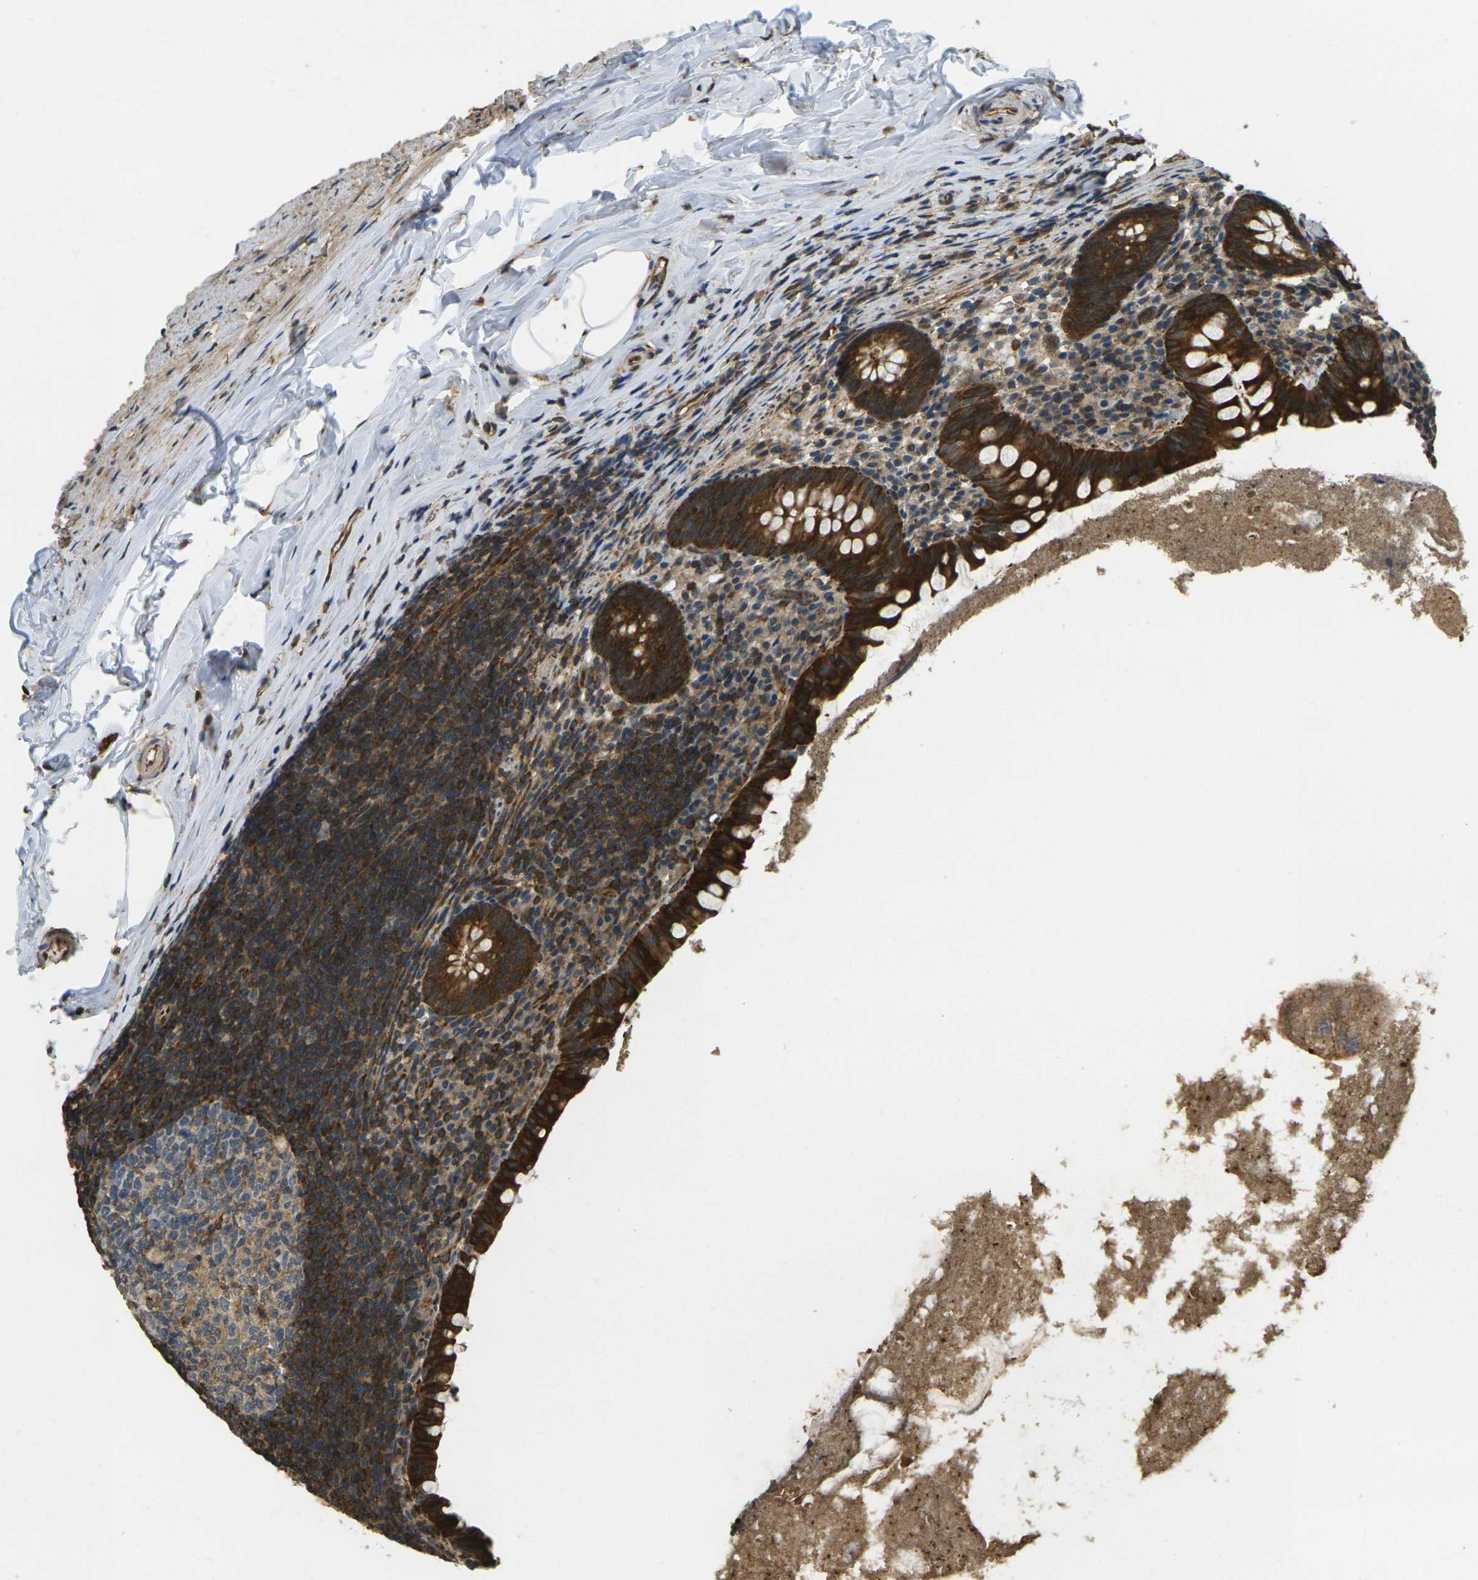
{"staining": {"intensity": "strong", "quantity": ">75%", "location": "cytoplasmic/membranous"}, "tissue": "appendix", "cell_type": "Glandular cells", "image_type": "normal", "snomed": [{"axis": "morphology", "description": "Normal tissue, NOS"}, {"axis": "topography", "description": "Appendix"}], "caption": "Unremarkable appendix demonstrates strong cytoplasmic/membranous positivity in about >75% of glandular cells The staining was performed using DAB (3,3'-diaminobenzidine), with brown indicating positive protein expression. Nuclei are stained blue with hematoxylin..", "gene": "CAST", "patient": {"sex": "male", "age": 52}}